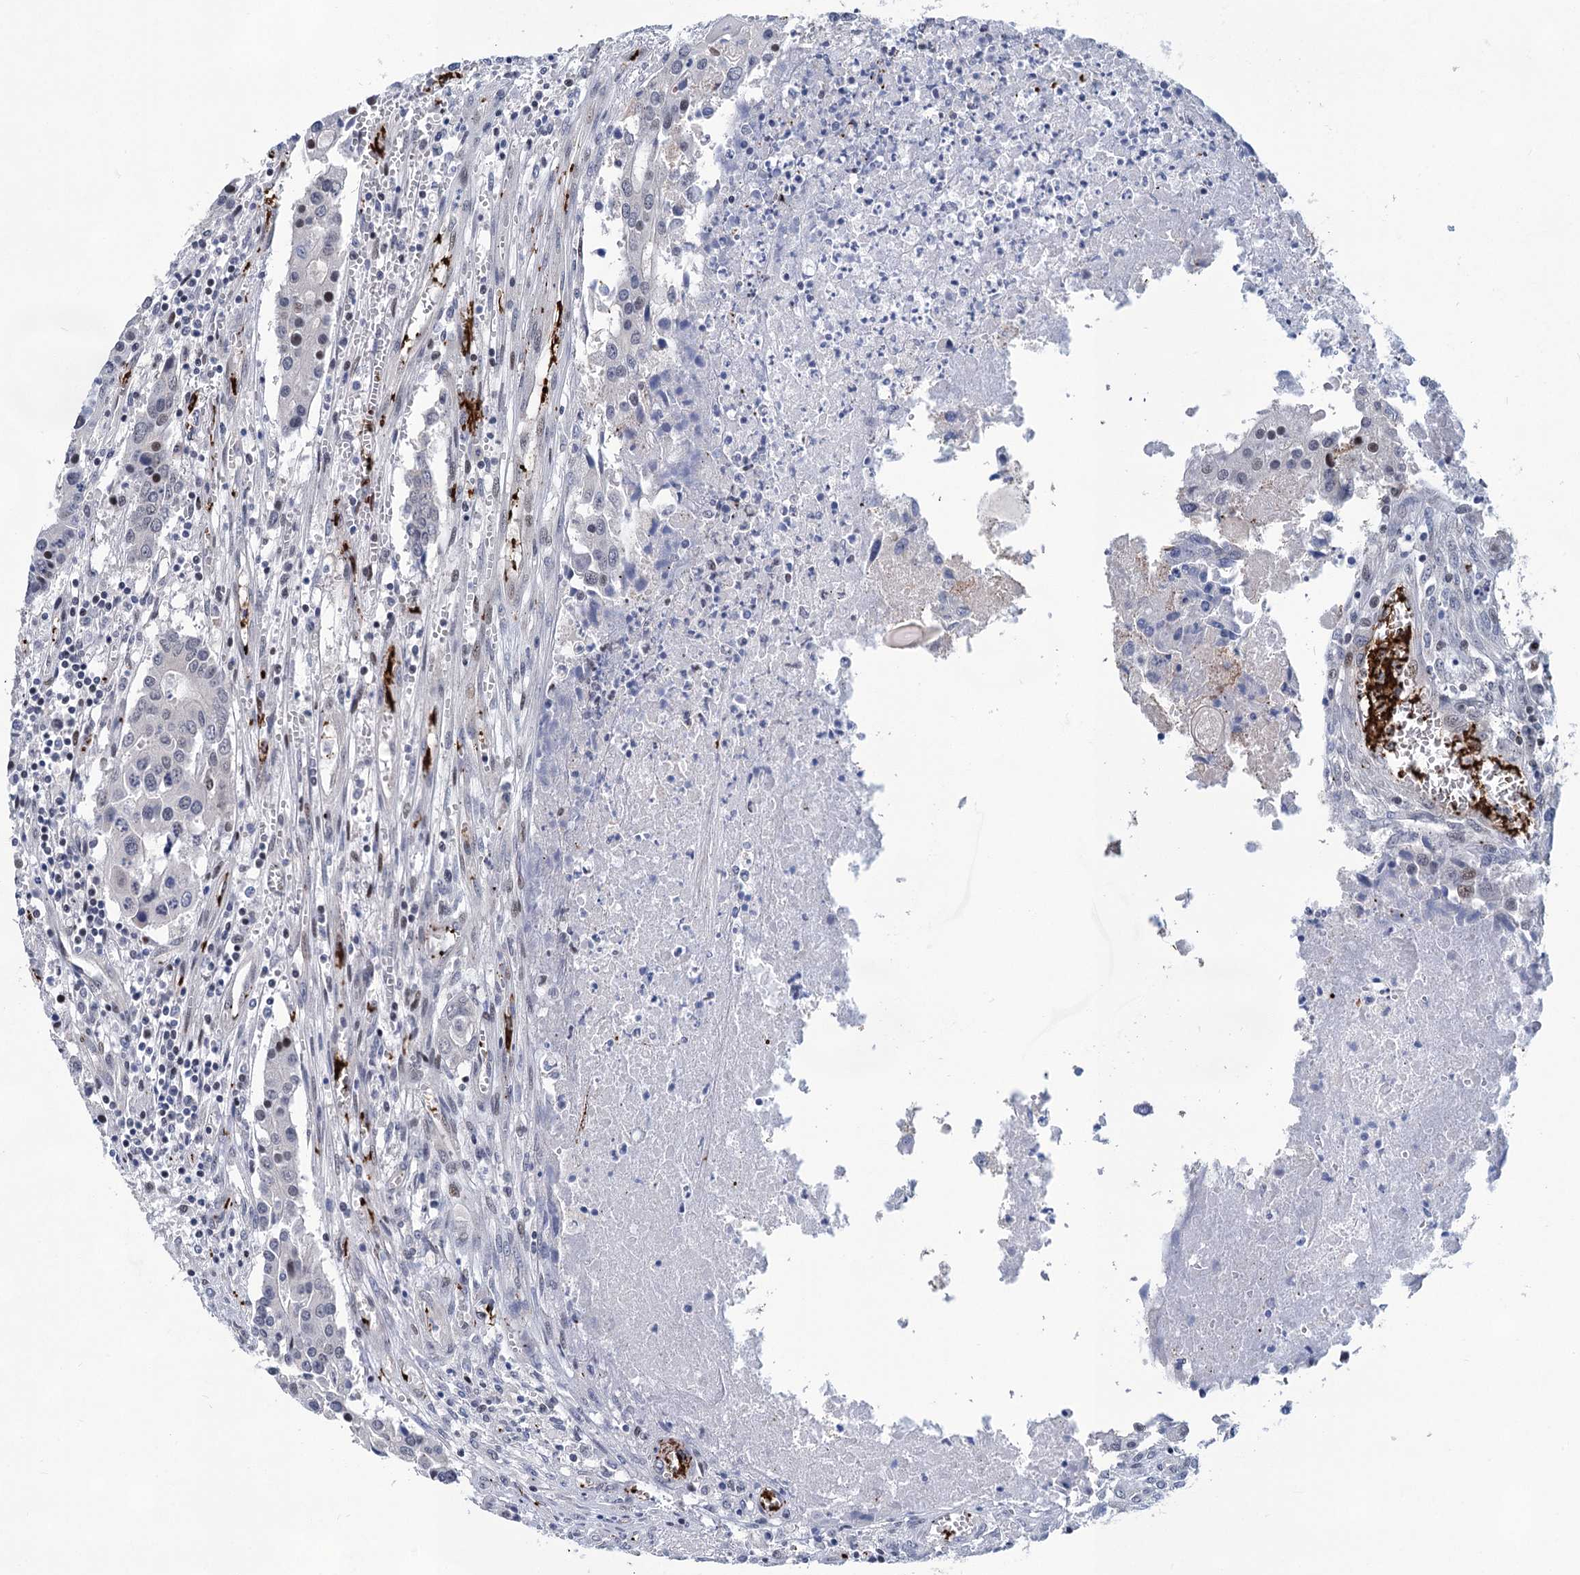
{"staining": {"intensity": "negative", "quantity": "none", "location": "none"}, "tissue": "colorectal cancer", "cell_type": "Tumor cells", "image_type": "cancer", "snomed": [{"axis": "morphology", "description": "Adenocarcinoma, NOS"}, {"axis": "topography", "description": "Colon"}], "caption": "Tumor cells show no significant protein staining in adenocarcinoma (colorectal).", "gene": "MON2", "patient": {"sex": "male", "age": 77}}